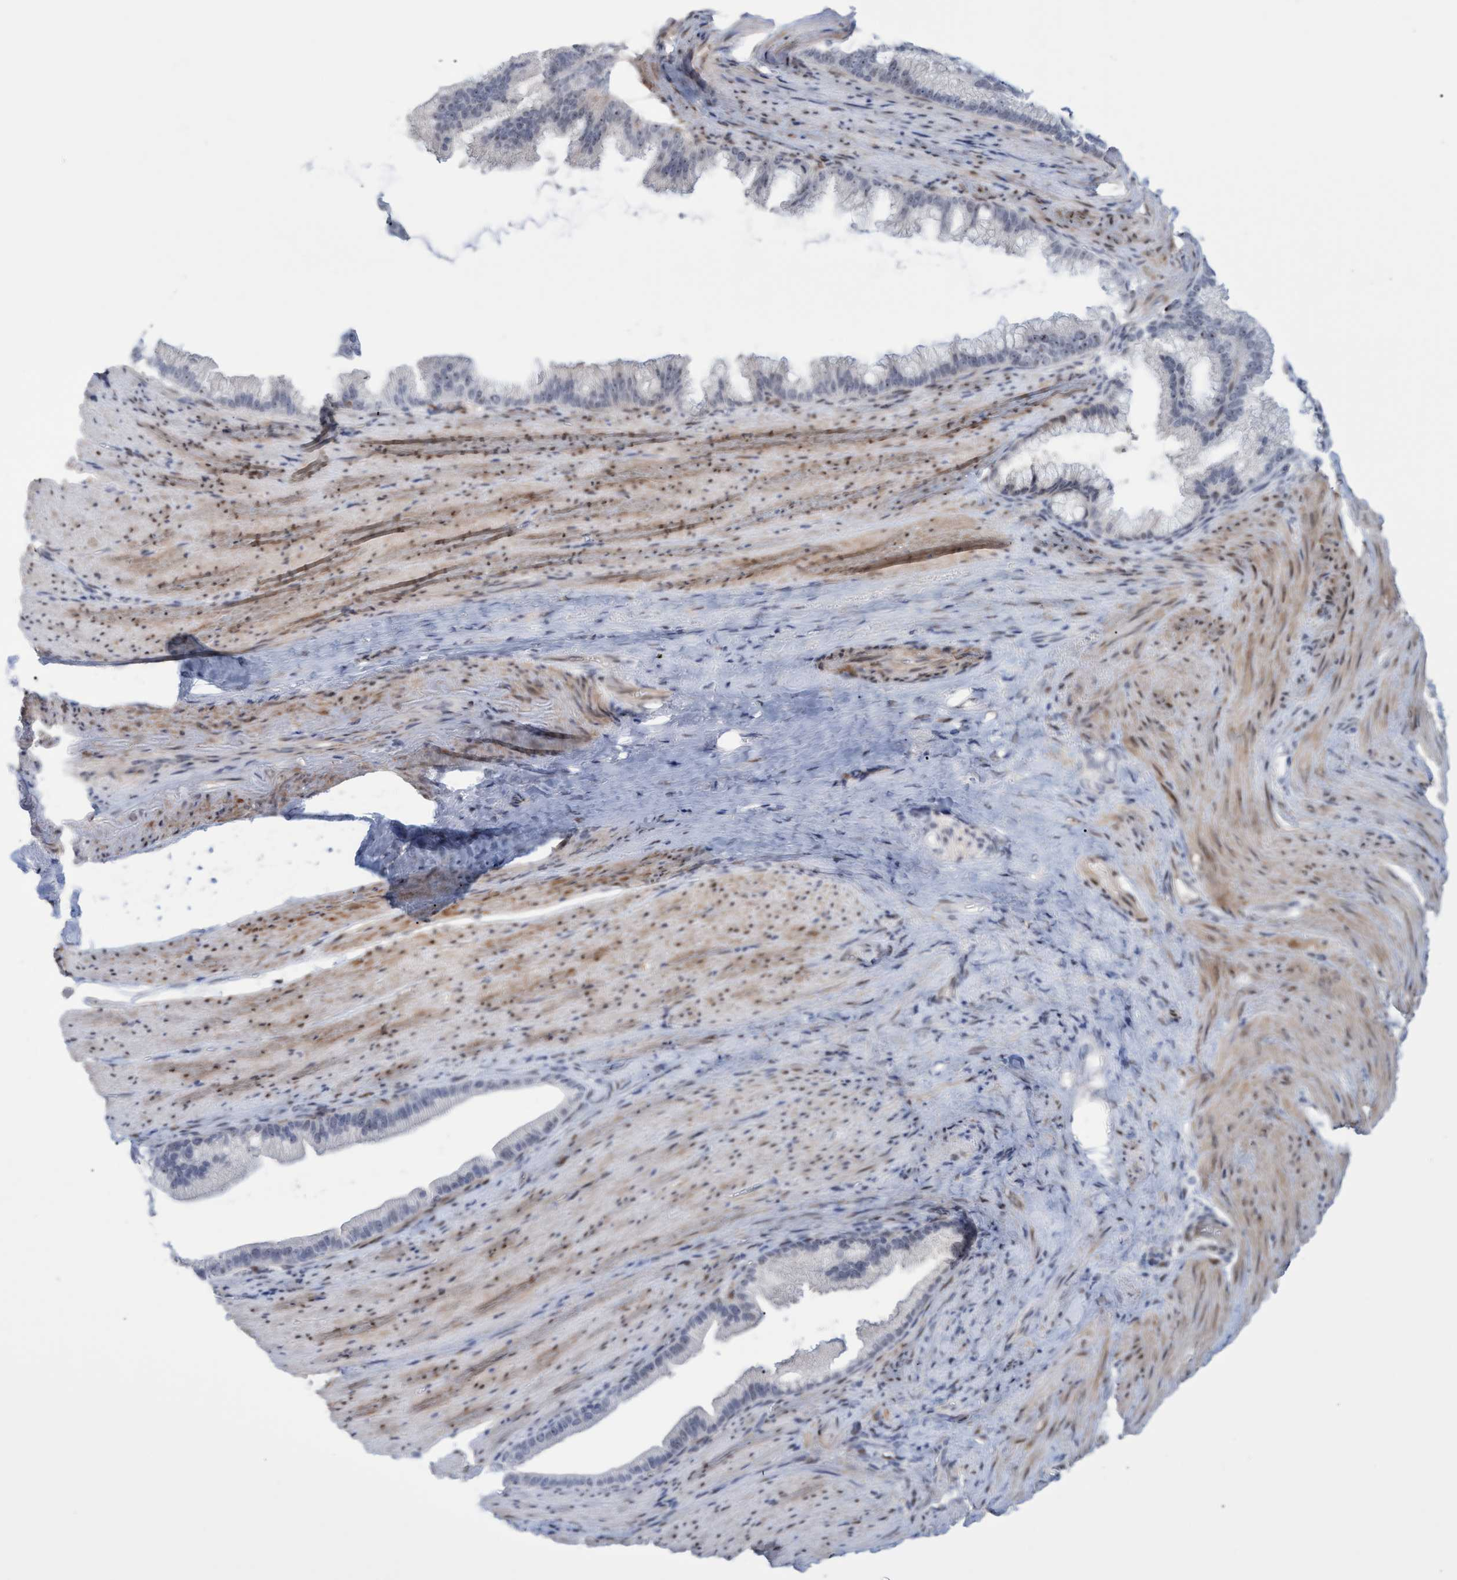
{"staining": {"intensity": "negative", "quantity": "none", "location": "none"}, "tissue": "pancreatic cancer", "cell_type": "Tumor cells", "image_type": "cancer", "snomed": [{"axis": "morphology", "description": "Adenocarcinoma, NOS"}, {"axis": "topography", "description": "Pancreas"}], "caption": "This is a photomicrograph of IHC staining of adenocarcinoma (pancreatic), which shows no expression in tumor cells. (Immunohistochemistry (ihc), brightfield microscopy, high magnification).", "gene": "PINX1", "patient": {"sex": "male", "age": 69}}